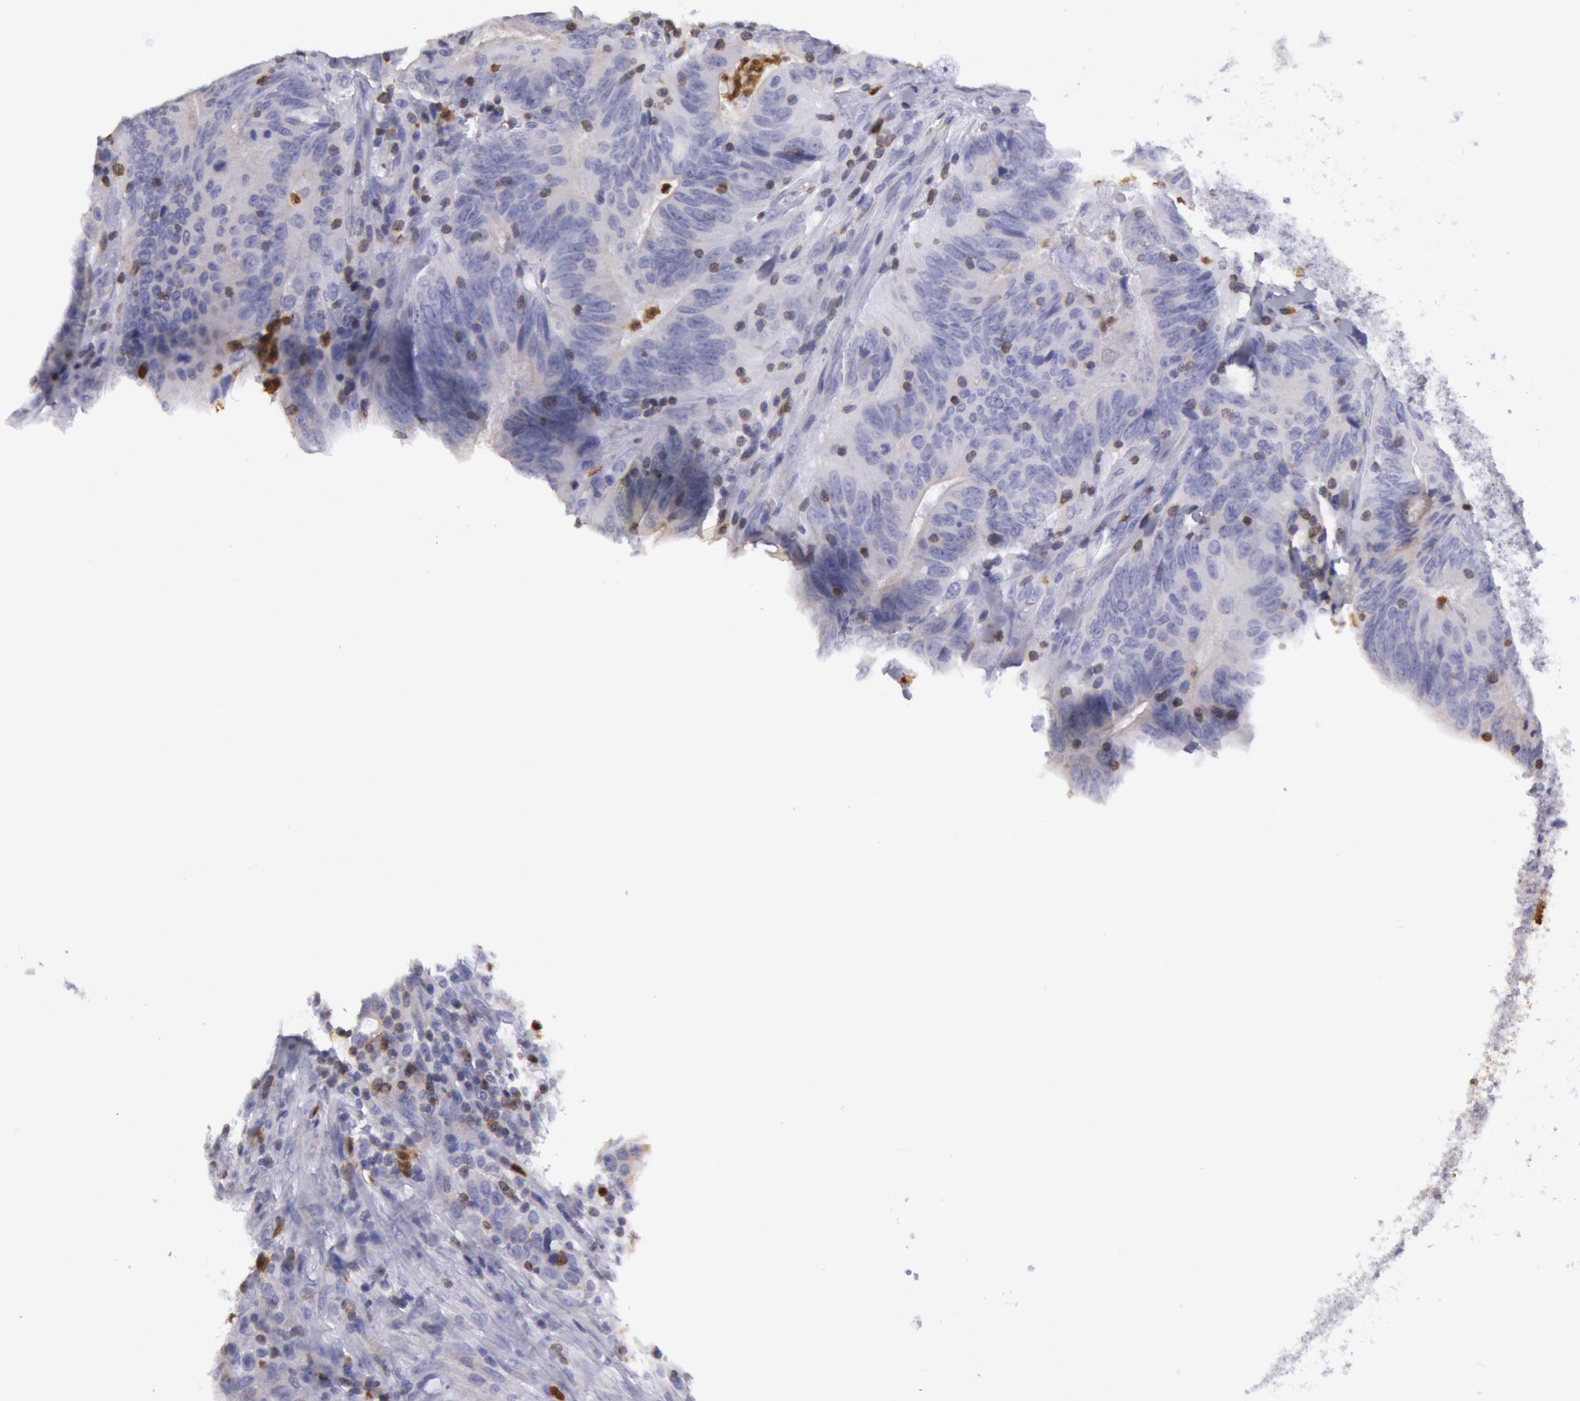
{"staining": {"intensity": "negative", "quantity": "none", "location": "none"}, "tissue": "colorectal cancer", "cell_type": "Tumor cells", "image_type": "cancer", "snomed": [{"axis": "morphology", "description": "Adenocarcinoma, NOS"}, {"axis": "topography", "description": "Colon"}], "caption": "Immunohistochemical staining of human colorectal cancer (adenocarcinoma) reveals no significant expression in tumor cells.", "gene": "RAB27A", "patient": {"sex": "male", "age": 54}}